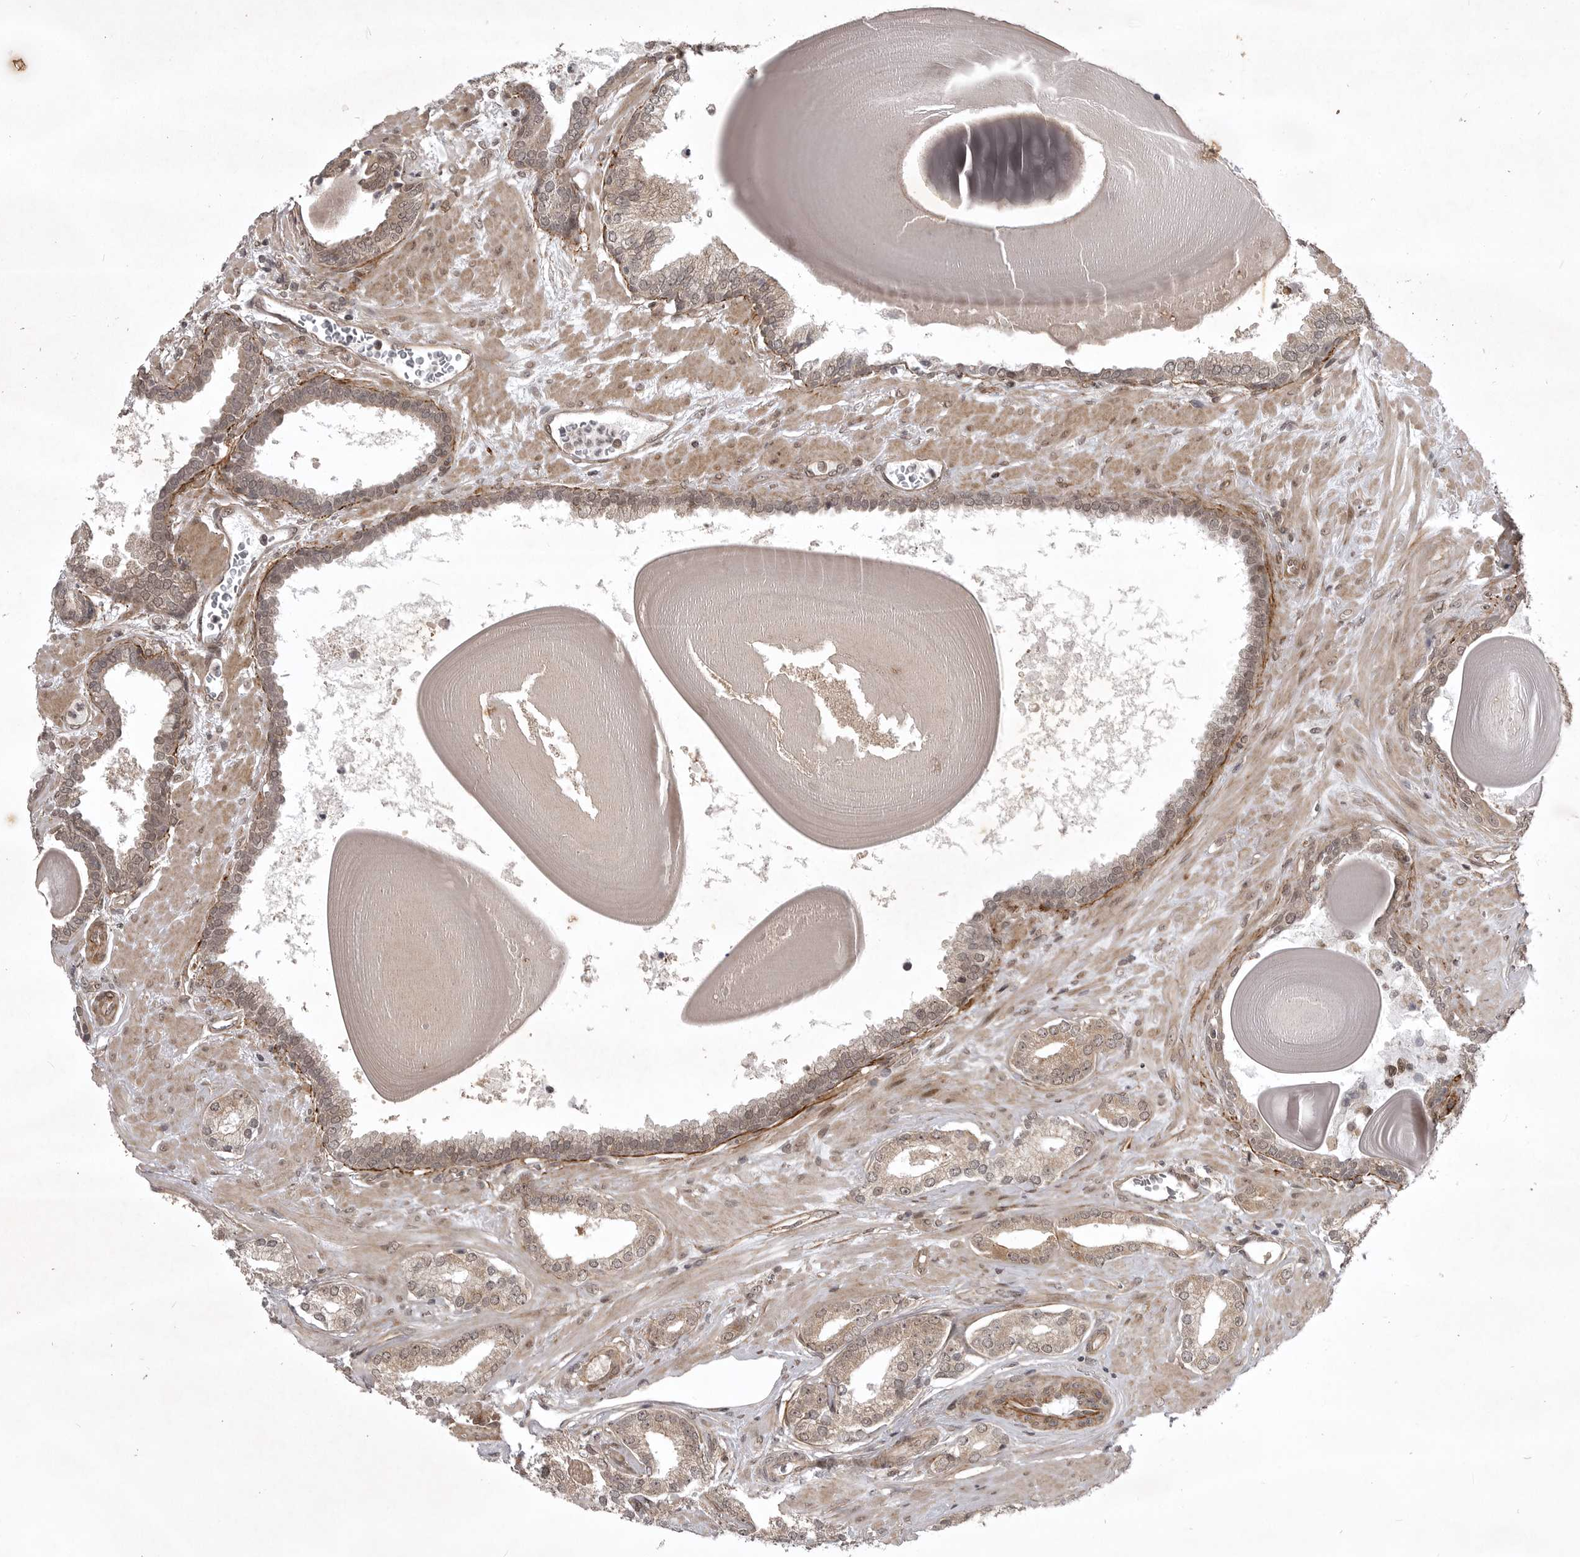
{"staining": {"intensity": "weak", "quantity": ">75%", "location": "cytoplasmic/membranous"}, "tissue": "prostate cancer", "cell_type": "Tumor cells", "image_type": "cancer", "snomed": [{"axis": "morphology", "description": "Adenocarcinoma, Low grade"}, {"axis": "topography", "description": "Prostate"}], "caption": "Protein analysis of prostate cancer (low-grade adenocarcinoma) tissue exhibits weak cytoplasmic/membranous expression in approximately >75% of tumor cells.", "gene": "SNX16", "patient": {"sex": "male", "age": 70}}